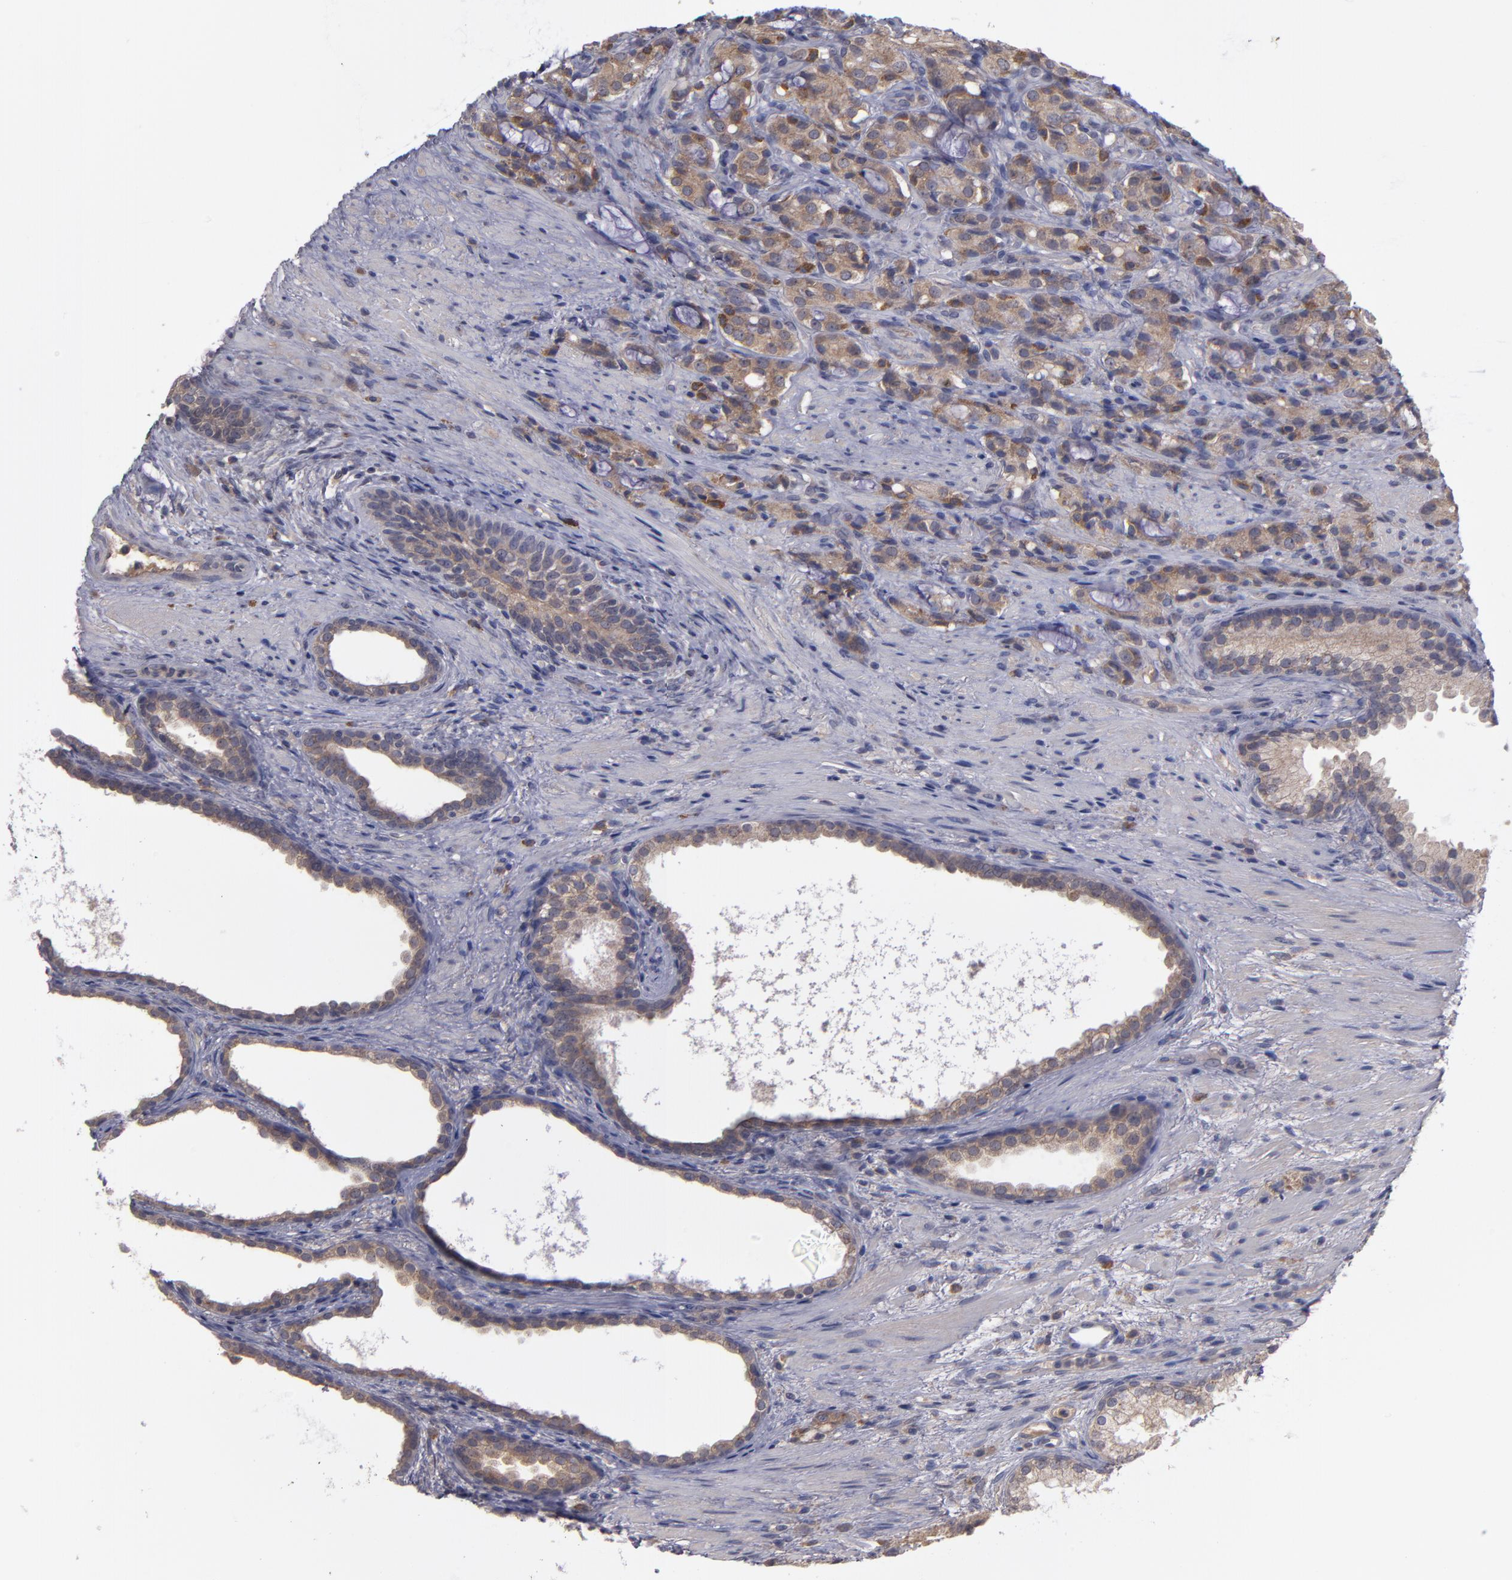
{"staining": {"intensity": "moderate", "quantity": ">75%", "location": "cytoplasmic/membranous"}, "tissue": "prostate cancer", "cell_type": "Tumor cells", "image_type": "cancer", "snomed": [{"axis": "morphology", "description": "Adenocarcinoma, High grade"}, {"axis": "topography", "description": "Prostate"}], "caption": "Immunohistochemical staining of human prostate adenocarcinoma (high-grade) shows medium levels of moderate cytoplasmic/membranous protein expression in about >75% of tumor cells. The staining is performed using DAB (3,3'-diaminobenzidine) brown chromogen to label protein expression. The nuclei are counter-stained blue using hematoxylin.", "gene": "MMP11", "patient": {"sex": "male", "age": 72}}